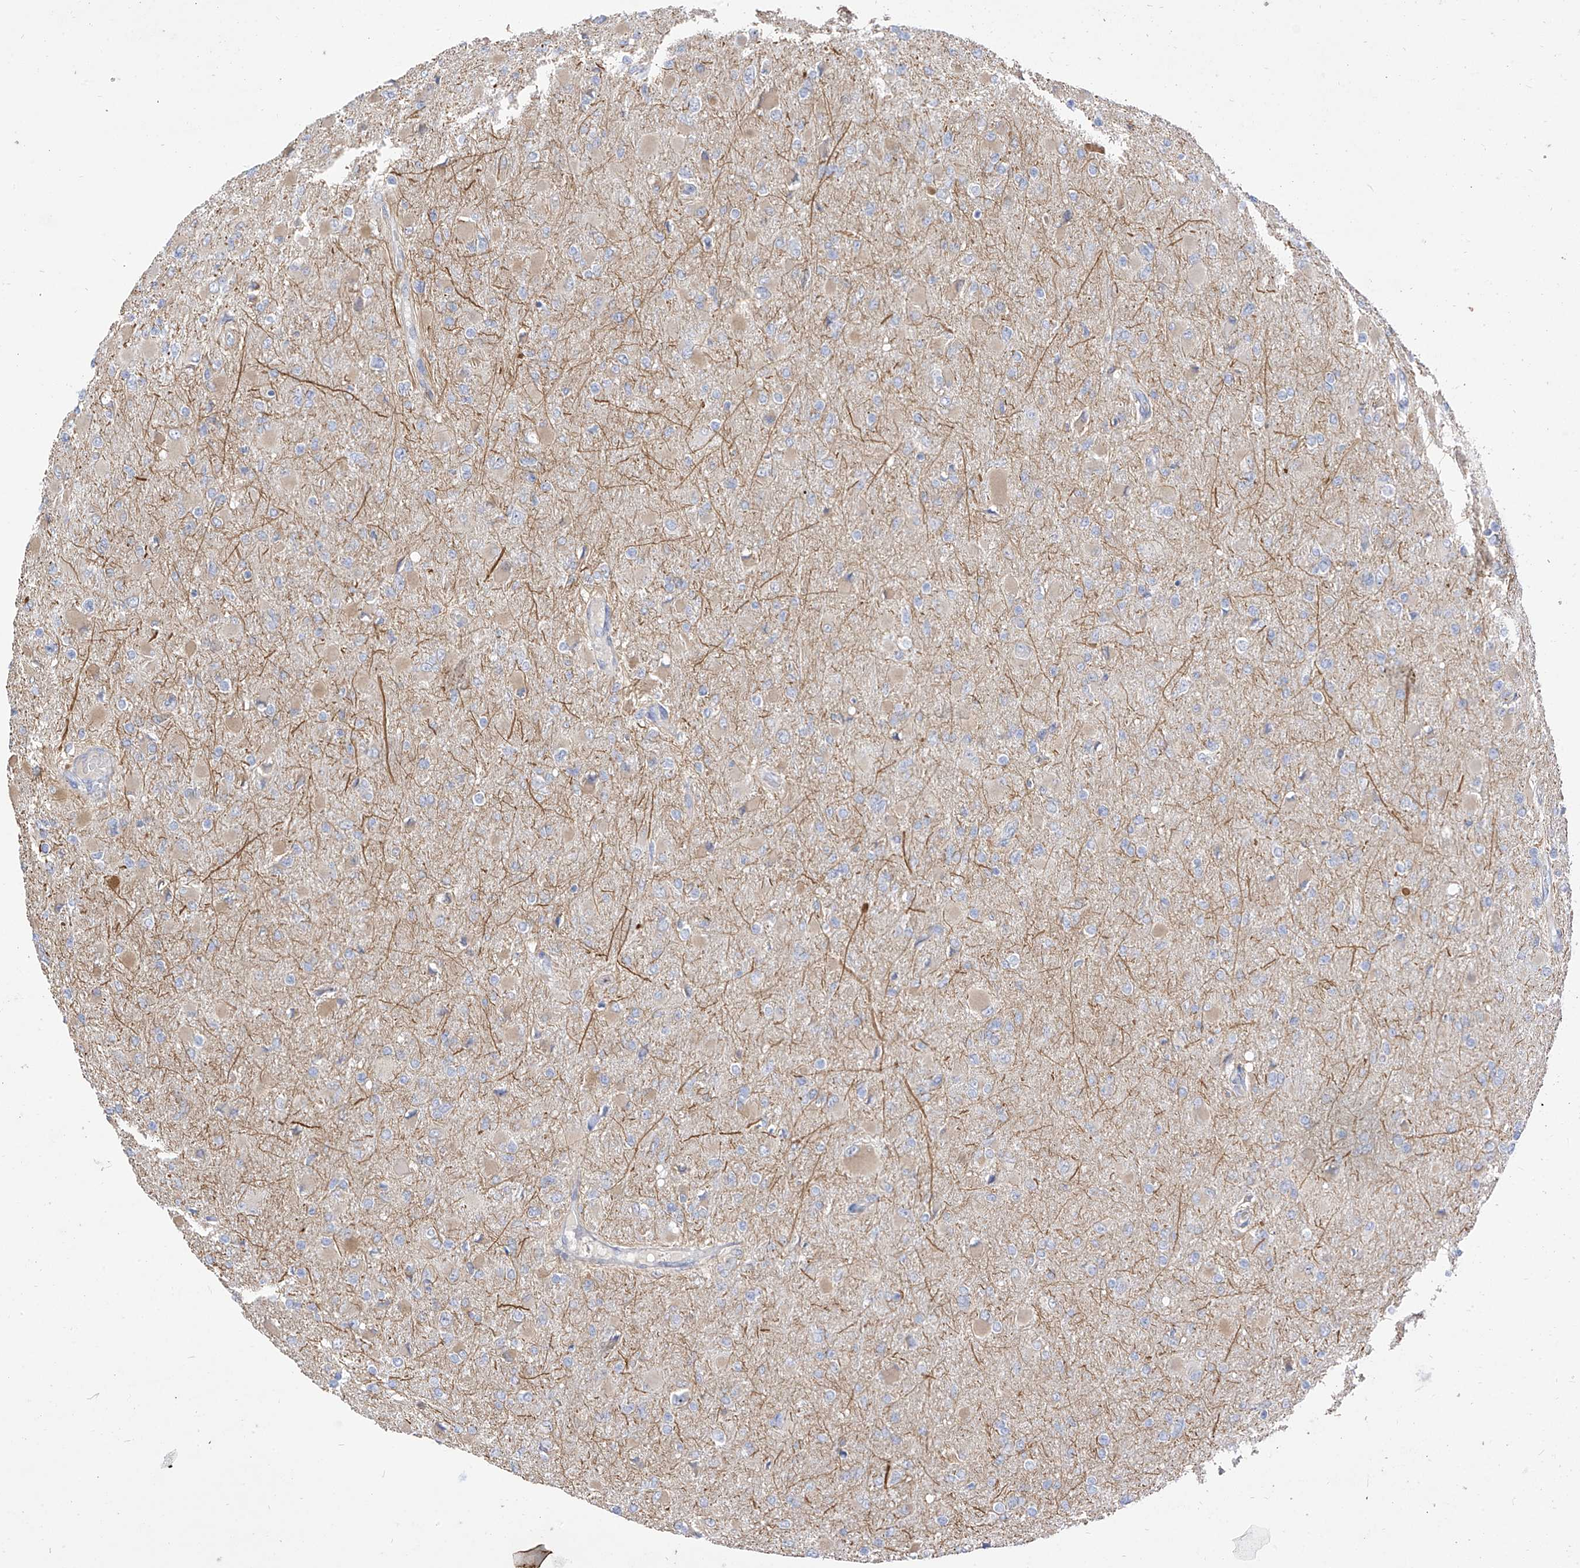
{"staining": {"intensity": "moderate", "quantity": "<25%", "location": "cytoplasmic/membranous"}, "tissue": "glioma", "cell_type": "Tumor cells", "image_type": "cancer", "snomed": [{"axis": "morphology", "description": "Glioma, malignant, High grade"}, {"axis": "topography", "description": "Cerebral cortex"}], "caption": "DAB immunohistochemical staining of human glioma shows moderate cytoplasmic/membranous protein positivity in approximately <25% of tumor cells.", "gene": "RASA2", "patient": {"sex": "female", "age": 36}}